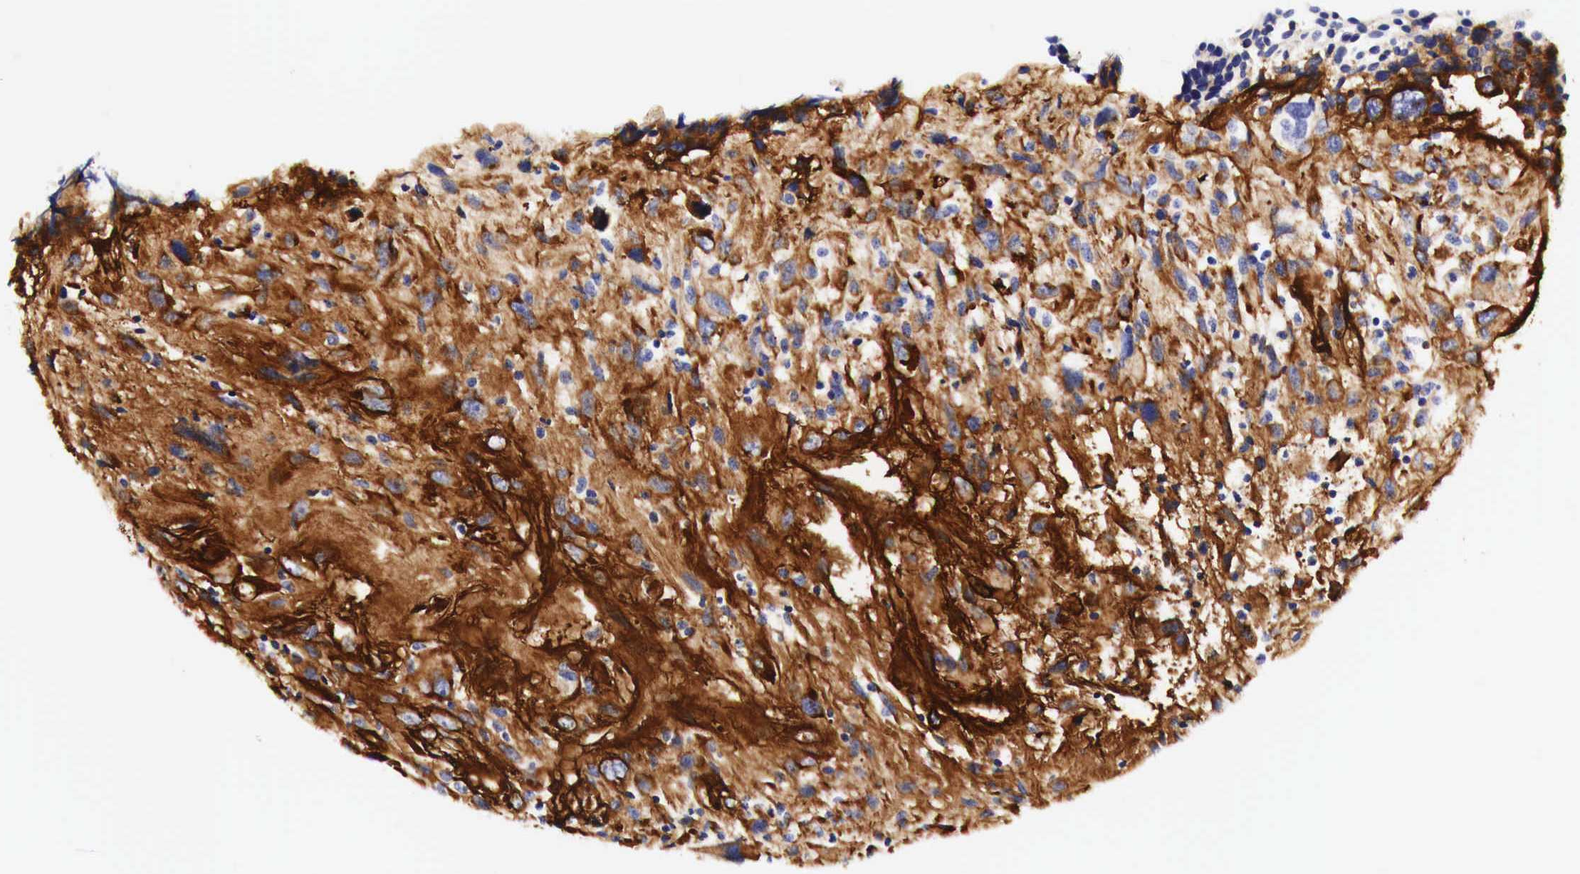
{"staining": {"intensity": "weak", "quantity": "<25%", "location": "cytoplasmic/membranous"}, "tissue": "breast cancer", "cell_type": "Tumor cells", "image_type": "cancer", "snomed": [{"axis": "morphology", "description": "Neoplasm, malignant, NOS"}, {"axis": "topography", "description": "Breast"}], "caption": "Immunohistochemistry of human breast cancer displays no staining in tumor cells.", "gene": "LAMB2", "patient": {"sex": "female", "age": 50}}